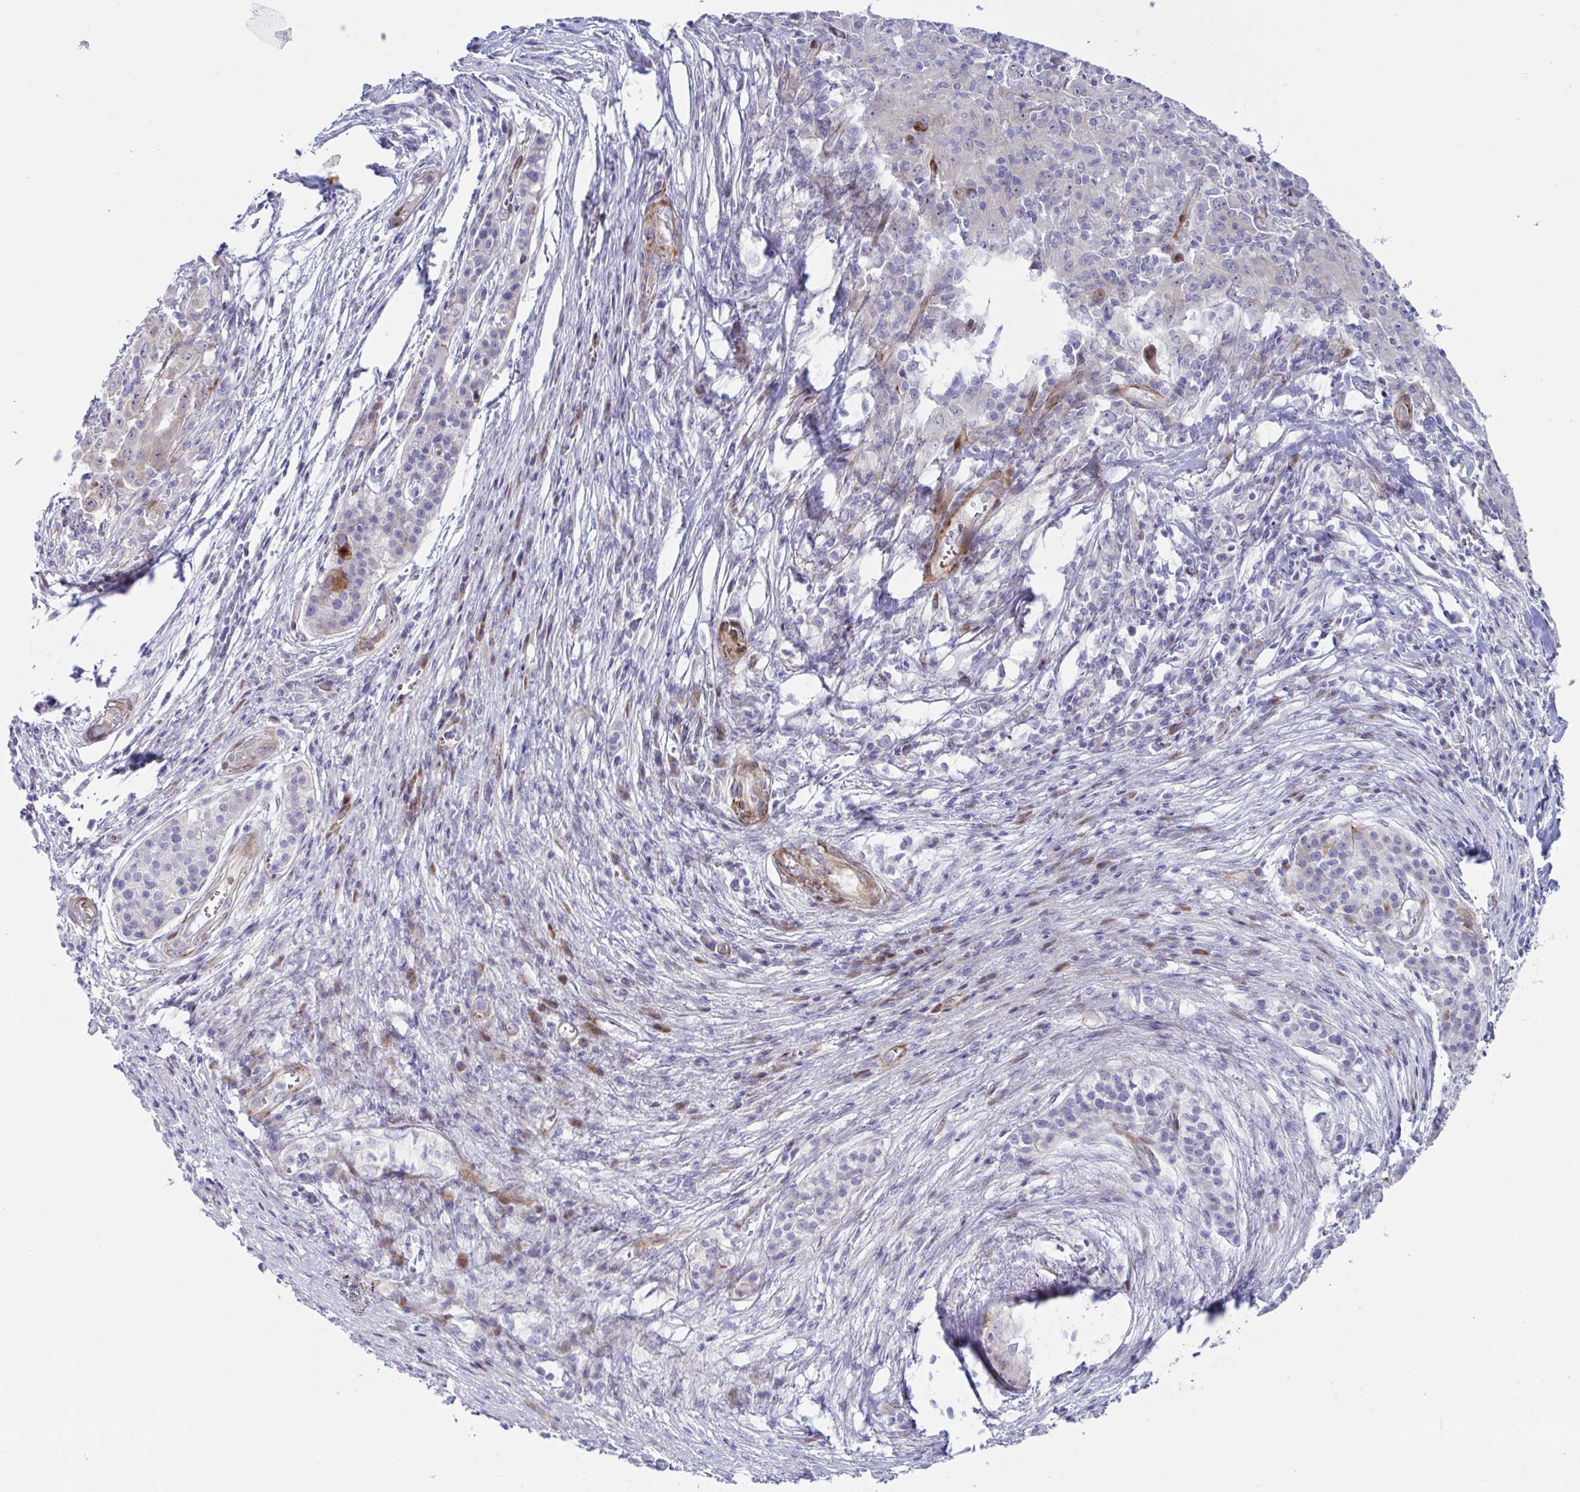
{"staining": {"intensity": "negative", "quantity": "none", "location": "none"}, "tissue": "pancreatic cancer", "cell_type": "Tumor cells", "image_type": "cancer", "snomed": [{"axis": "morphology", "description": "Adenocarcinoma, NOS"}, {"axis": "topography", "description": "Pancreas"}], "caption": "Tumor cells are negative for protein expression in human pancreatic cancer (adenocarcinoma).", "gene": "ZNF713", "patient": {"sex": "male", "age": 63}}